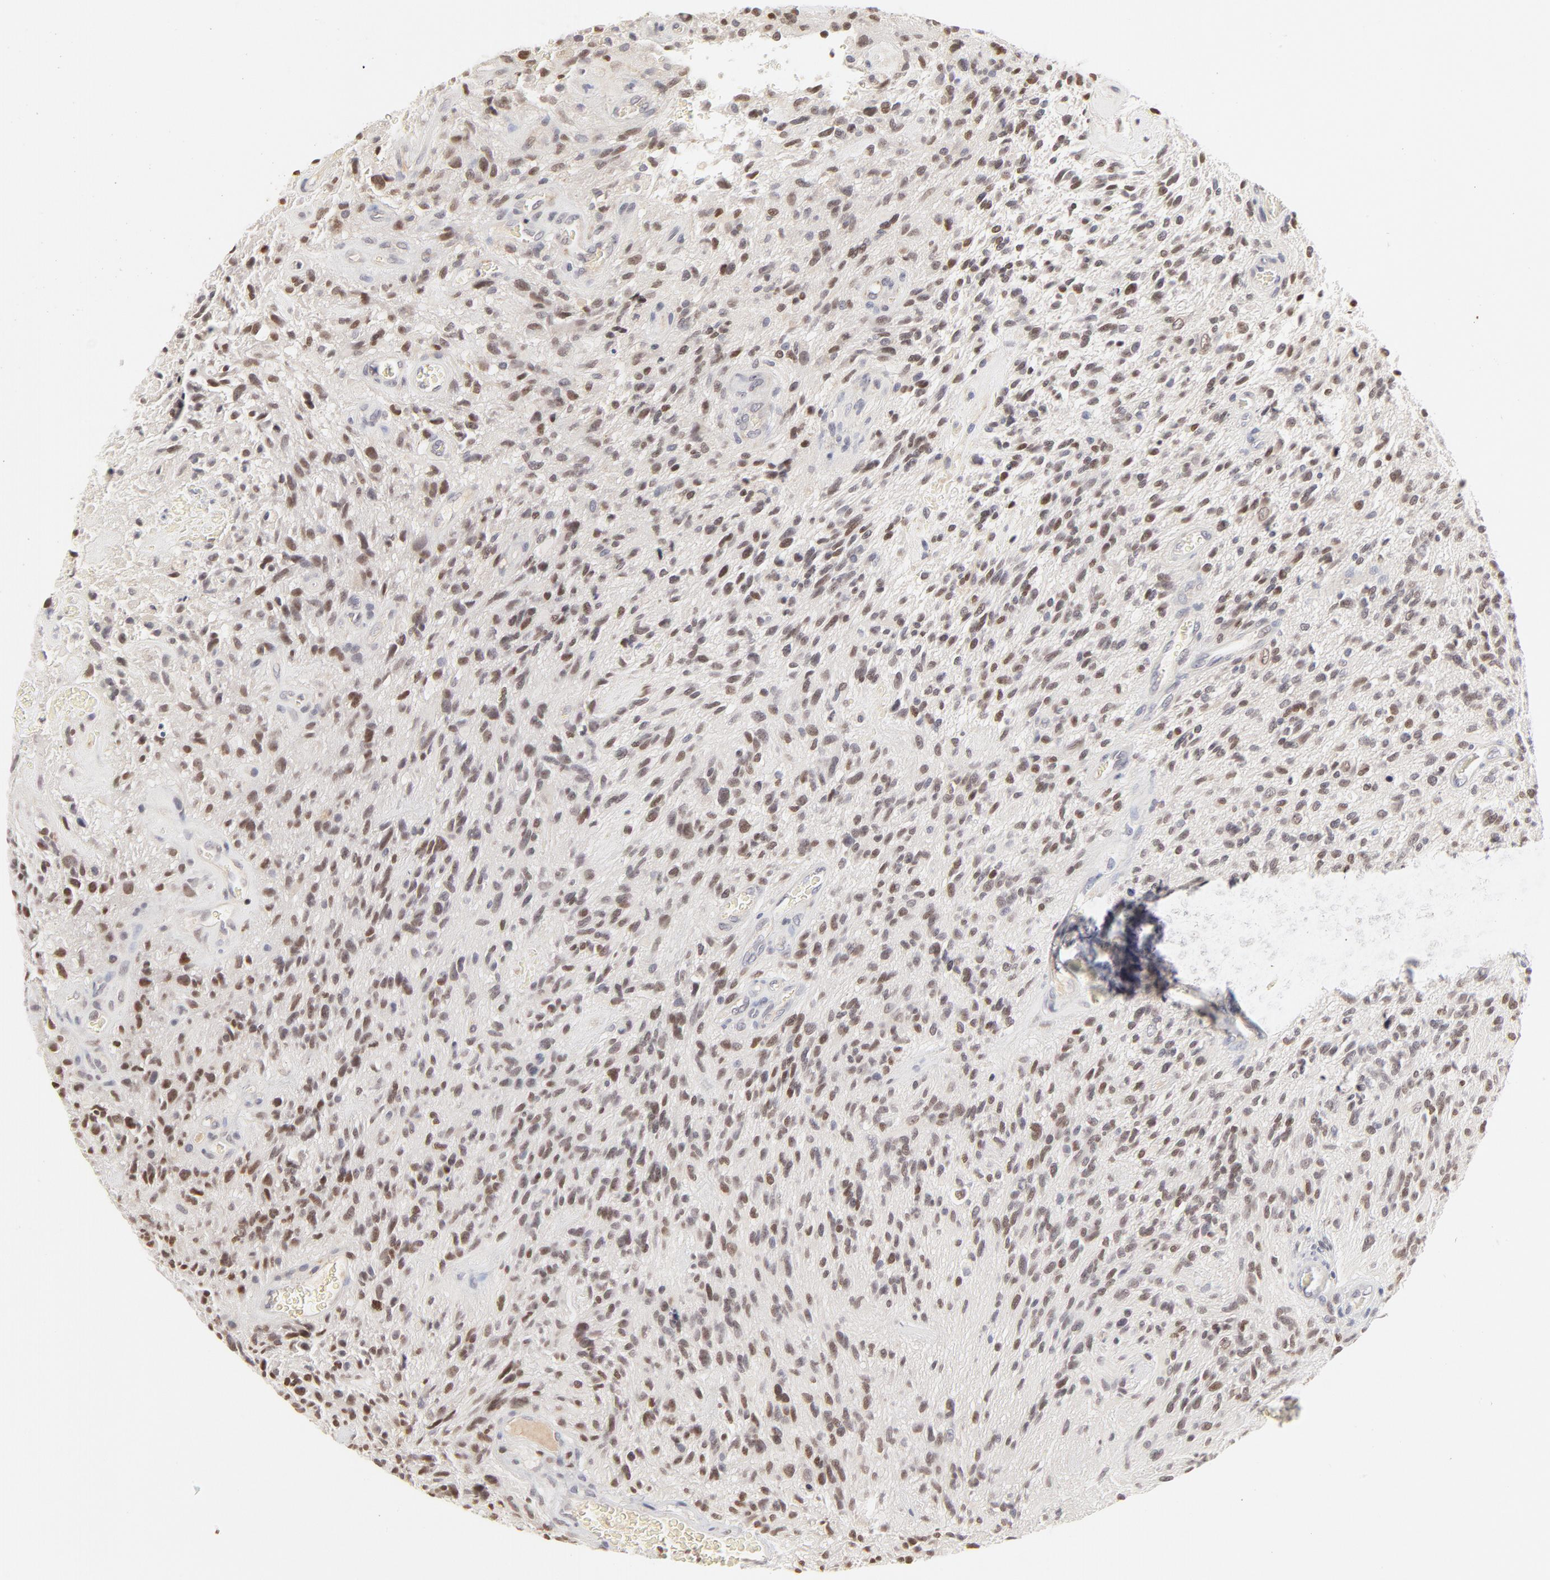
{"staining": {"intensity": "weak", "quantity": "25%-75%", "location": "nuclear"}, "tissue": "glioma", "cell_type": "Tumor cells", "image_type": "cancer", "snomed": [{"axis": "morphology", "description": "Normal tissue, NOS"}, {"axis": "morphology", "description": "Glioma, malignant, High grade"}, {"axis": "topography", "description": "Cerebral cortex"}], "caption": "Immunohistochemistry (IHC) (DAB) staining of human glioma displays weak nuclear protein staining in approximately 25%-75% of tumor cells. (DAB IHC, brown staining for protein, blue staining for nuclei).", "gene": "PBX3", "patient": {"sex": "male", "age": 75}}